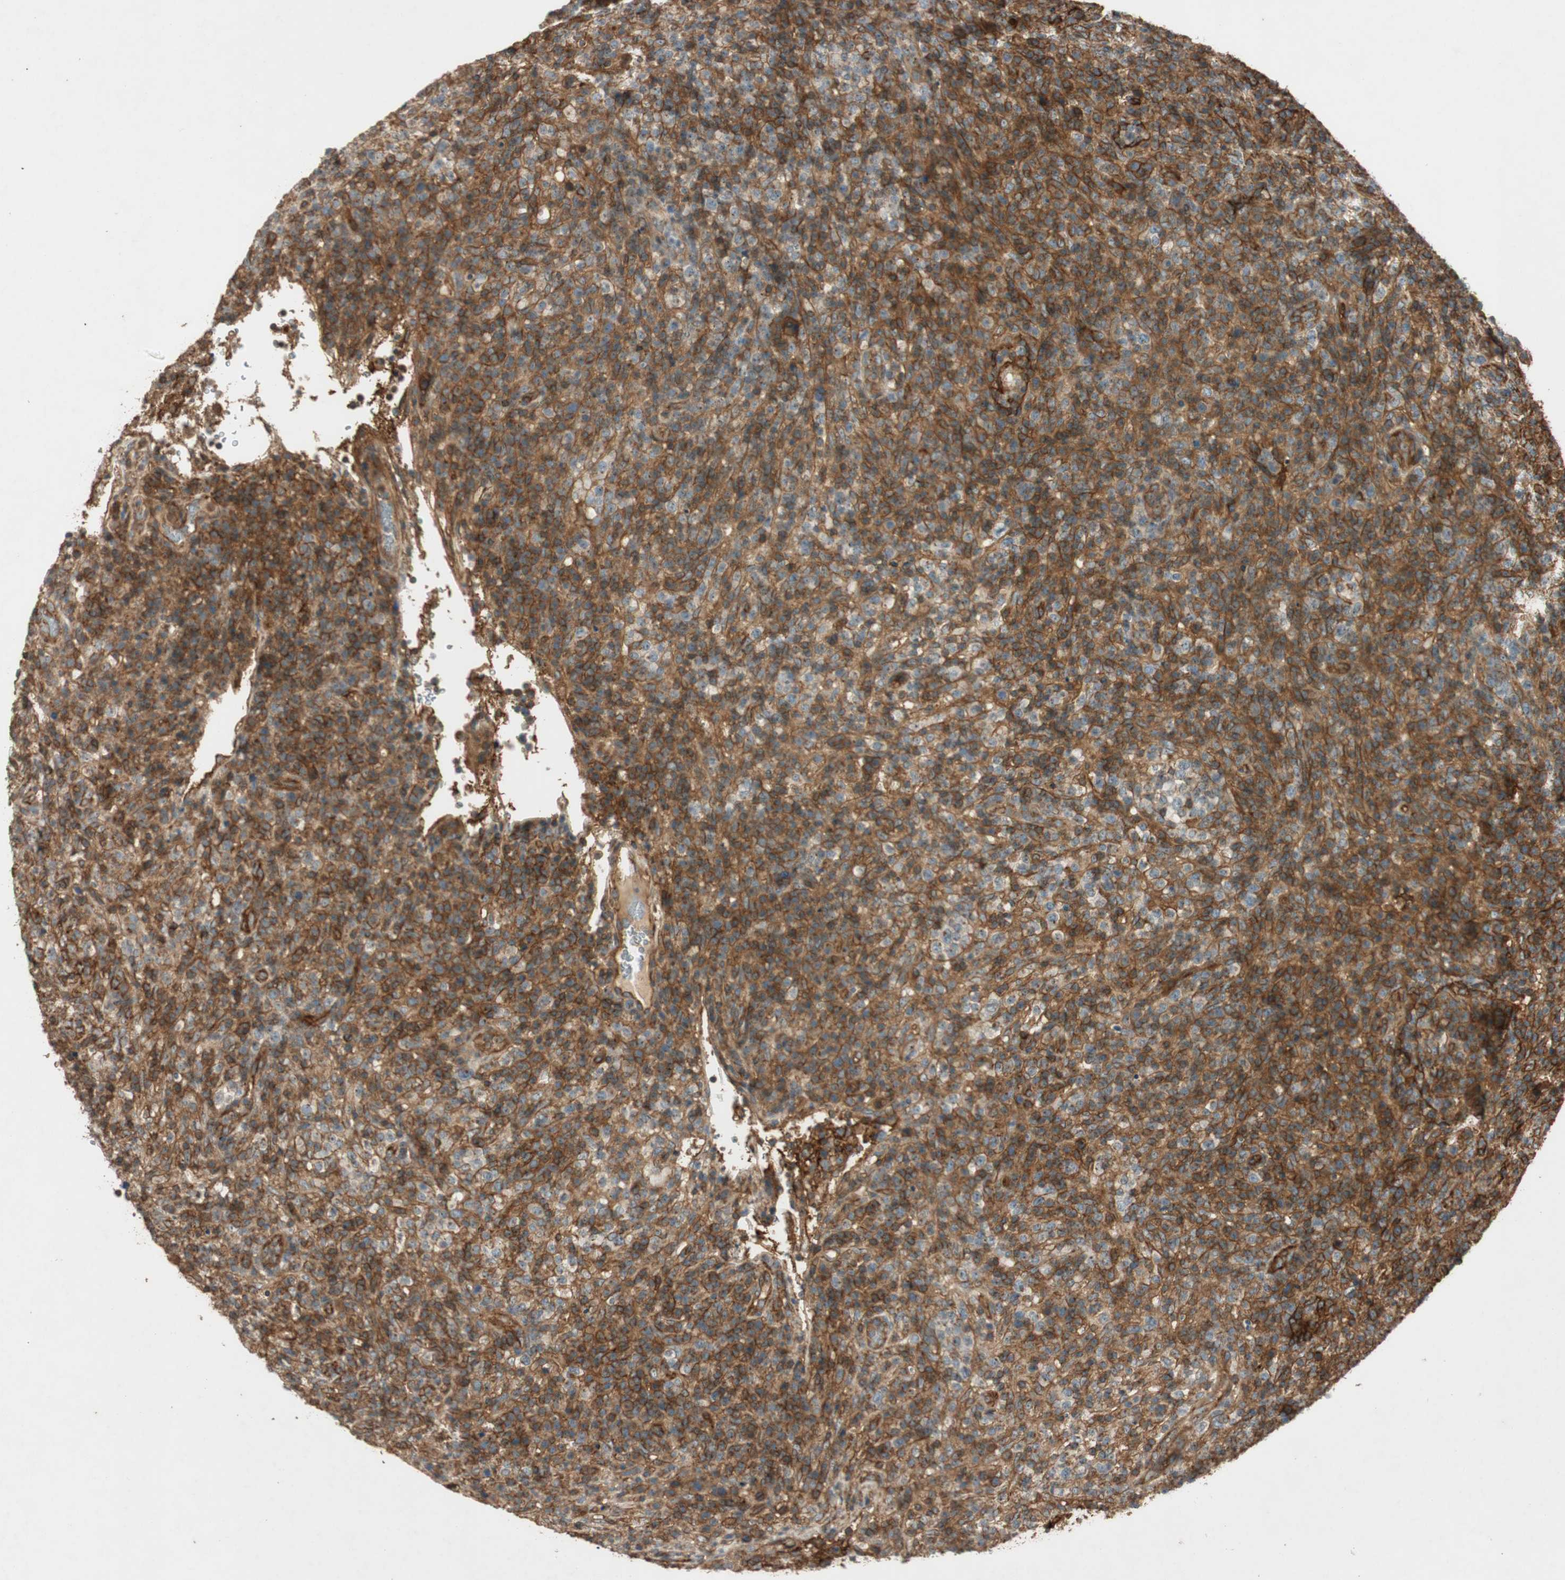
{"staining": {"intensity": "moderate", "quantity": ">75%", "location": "cytoplasmic/membranous"}, "tissue": "lymphoma", "cell_type": "Tumor cells", "image_type": "cancer", "snomed": [{"axis": "morphology", "description": "Malignant lymphoma, non-Hodgkin's type, High grade"}, {"axis": "topography", "description": "Lymph node"}], "caption": "The image shows a brown stain indicating the presence of a protein in the cytoplasmic/membranous of tumor cells in malignant lymphoma, non-Hodgkin's type (high-grade).", "gene": "BTN3A3", "patient": {"sex": "female", "age": 76}}